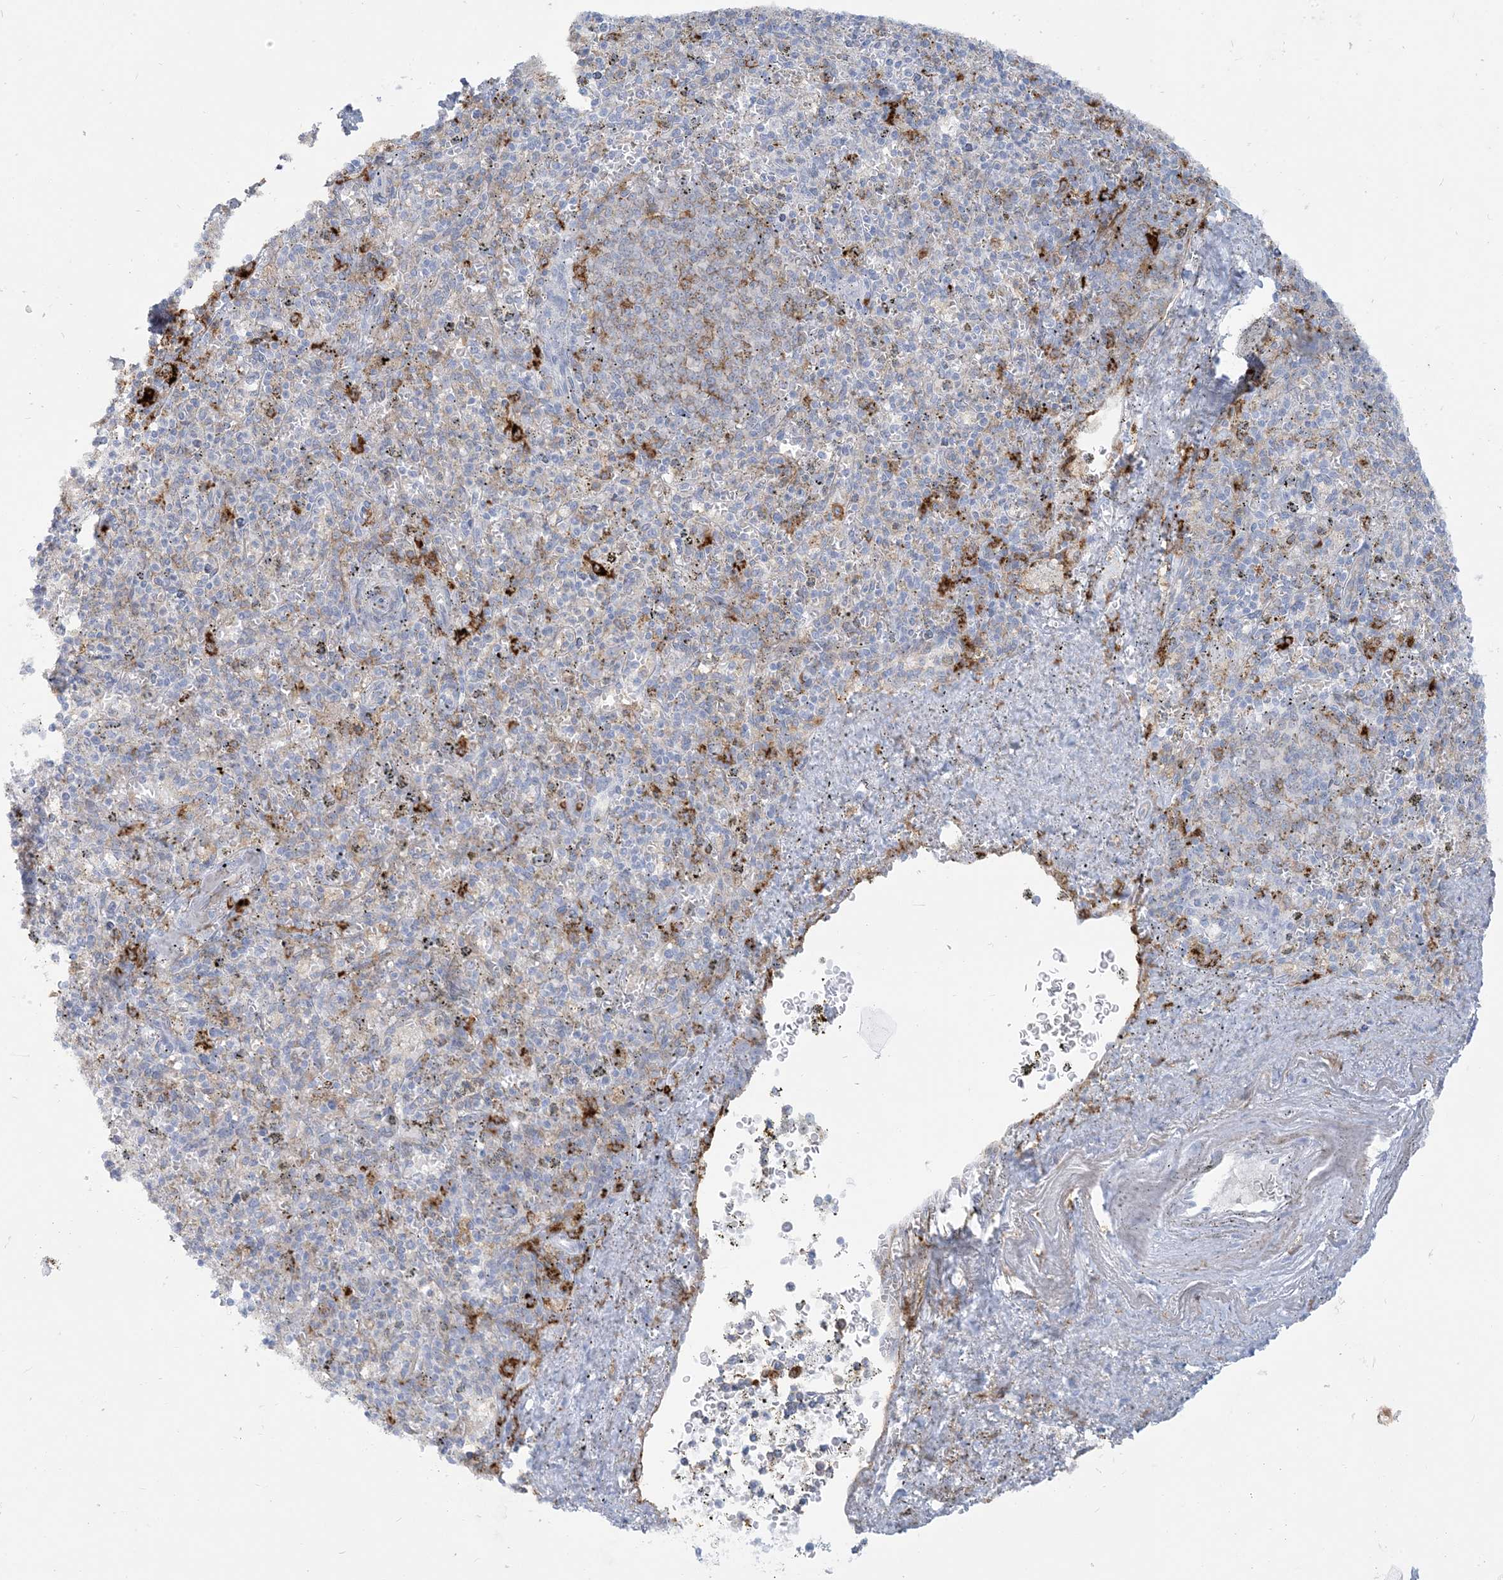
{"staining": {"intensity": "moderate", "quantity": "<25%", "location": "cytoplasmic/membranous"}, "tissue": "spleen", "cell_type": "Cells in red pulp", "image_type": "normal", "snomed": [{"axis": "morphology", "description": "Normal tissue, NOS"}, {"axis": "topography", "description": "Spleen"}], "caption": "An immunohistochemistry (IHC) image of normal tissue is shown. Protein staining in brown shows moderate cytoplasmic/membranous positivity in spleen within cells in red pulp. The staining was performed using DAB (3,3'-diaminobenzidine), with brown indicating positive protein expression. Nuclei are stained blue with hematoxylin.", "gene": "HLA", "patient": {"sex": "male", "age": 72}}